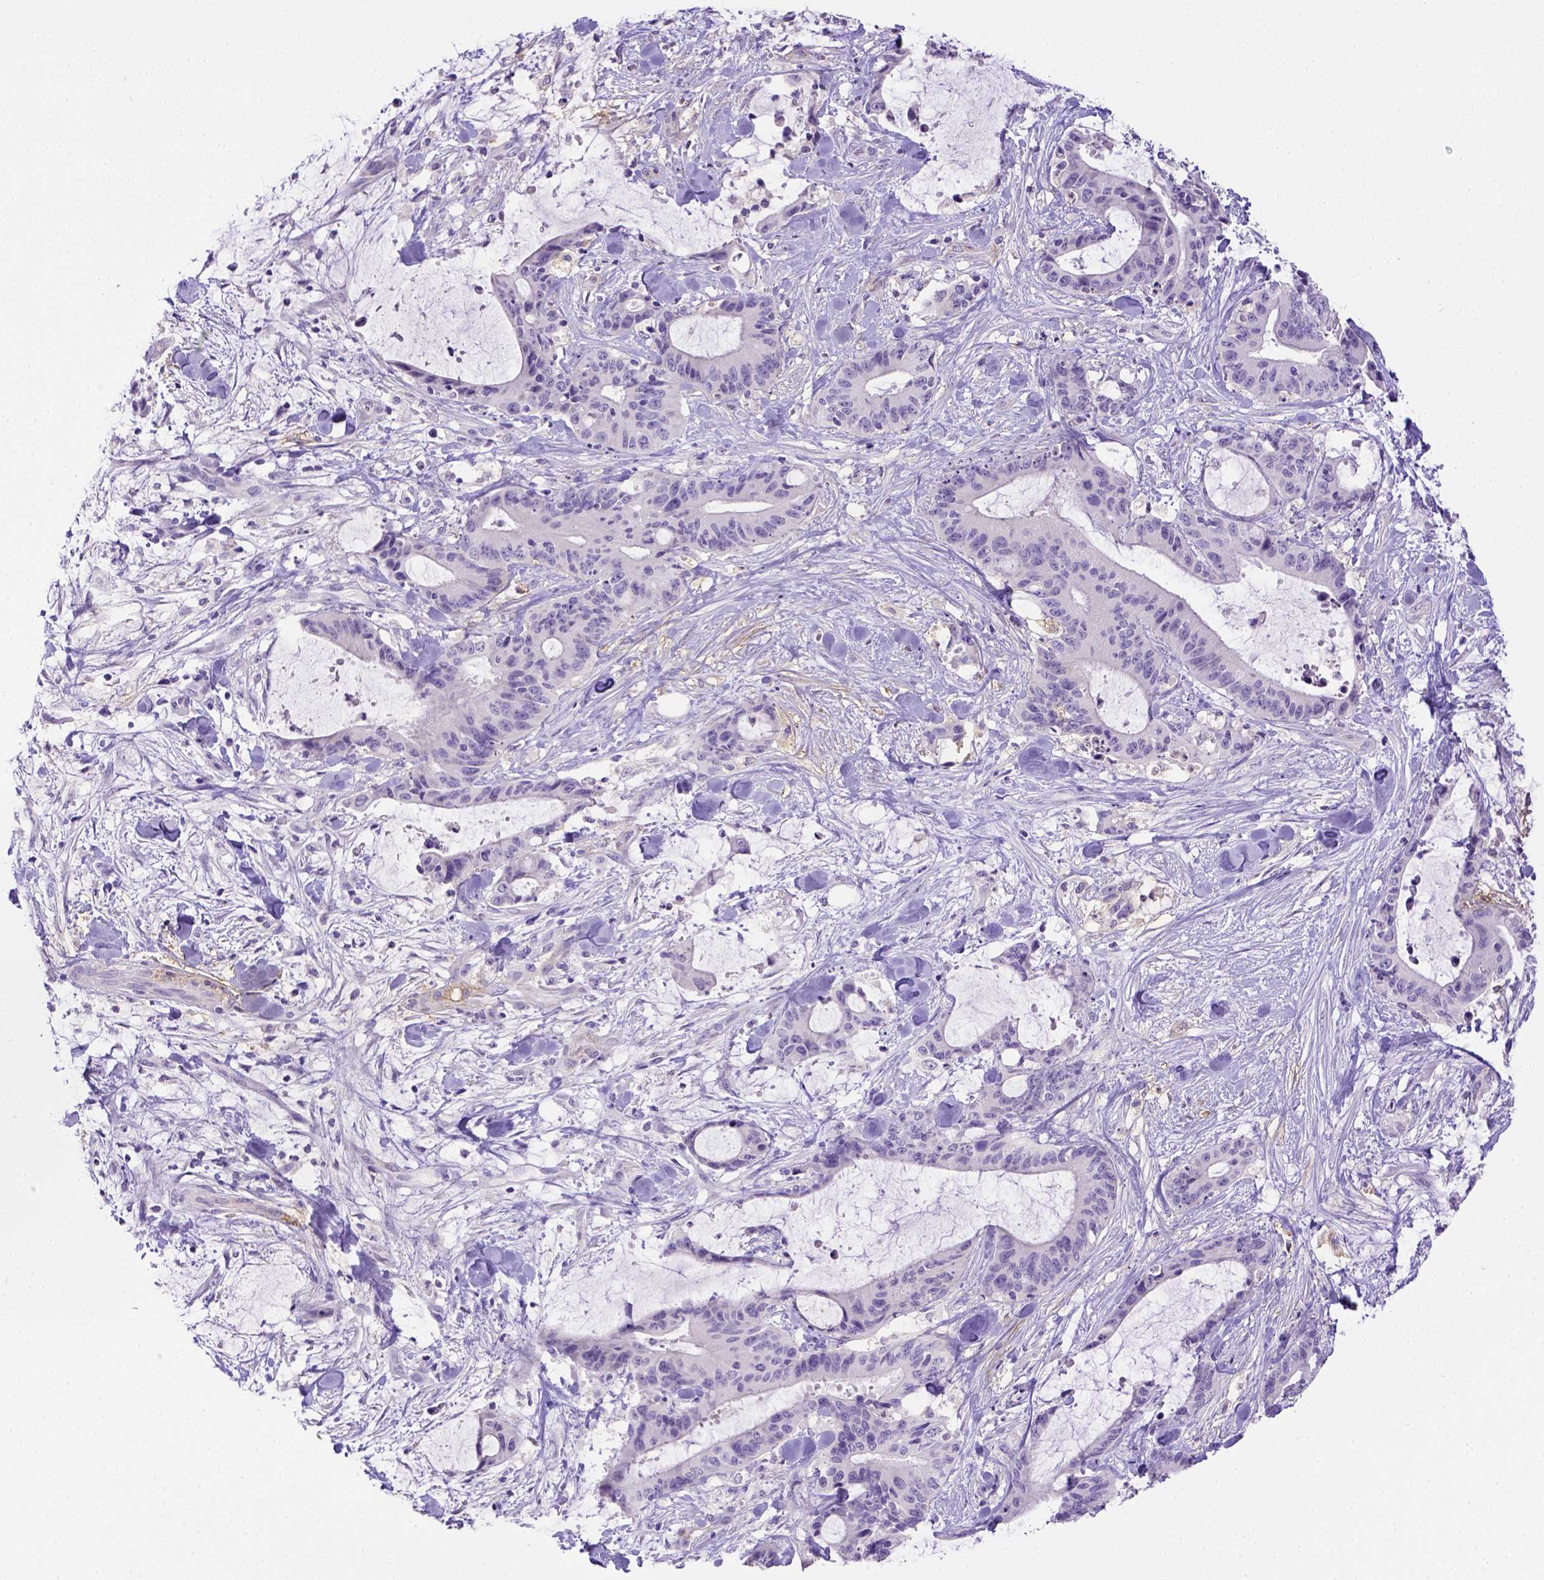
{"staining": {"intensity": "negative", "quantity": "none", "location": "none"}, "tissue": "liver cancer", "cell_type": "Tumor cells", "image_type": "cancer", "snomed": [{"axis": "morphology", "description": "Cholangiocarcinoma"}, {"axis": "topography", "description": "Liver"}], "caption": "A photomicrograph of liver cholangiocarcinoma stained for a protein exhibits no brown staining in tumor cells.", "gene": "B3GAT1", "patient": {"sex": "female", "age": 73}}